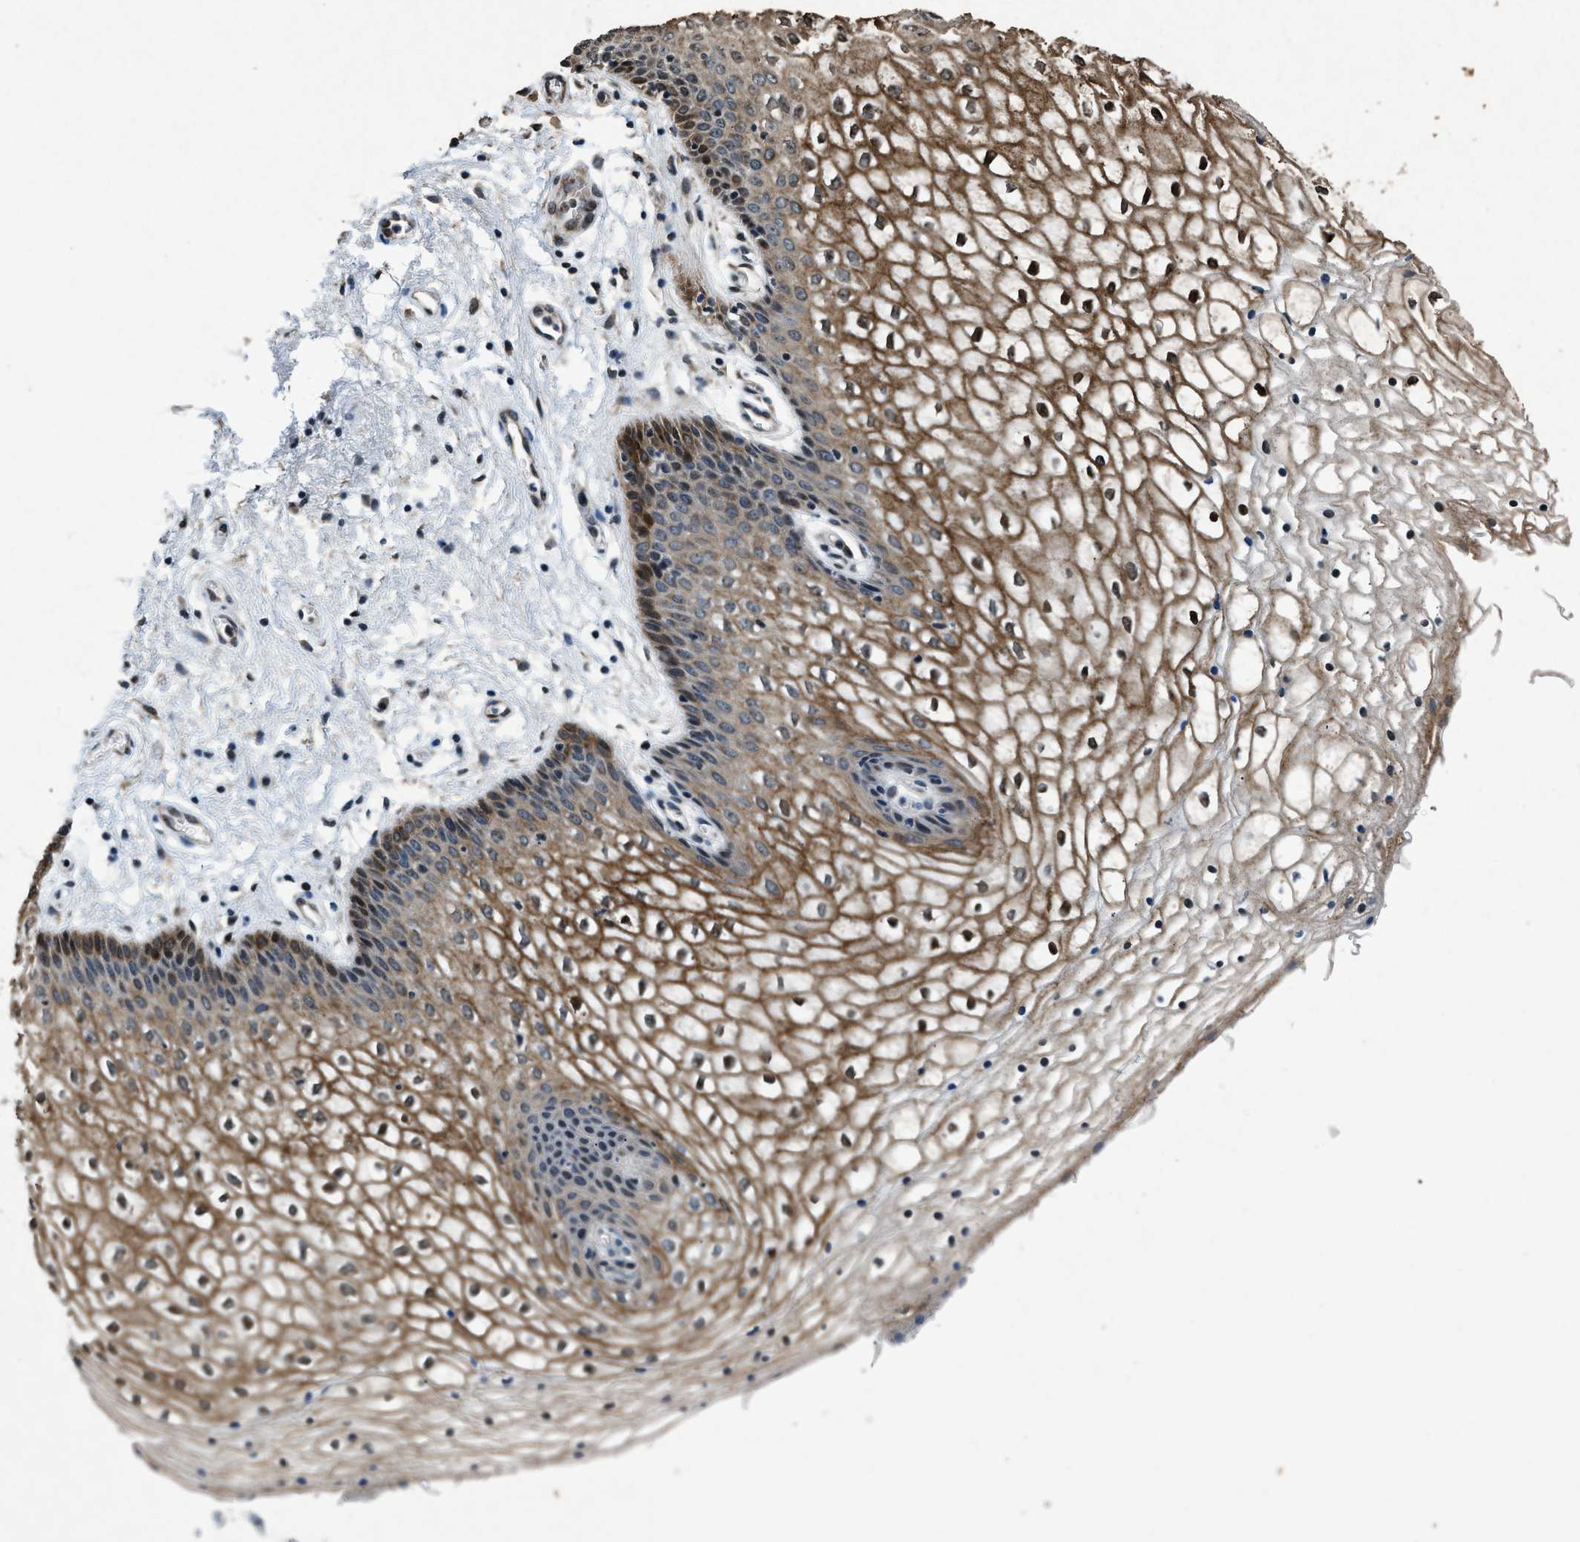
{"staining": {"intensity": "moderate", "quantity": "25%-75%", "location": "cytoplasmic/membranous,nuclear"}, "tissue": "vagina", "cell_type": "Squamous epithelial cells", "image_type": "normal", "snomed": [{"axis": "morphology", "description": "Normal tissue, NOS"}, {"axis": "topography", "description": "Vagina"}], "caption": "The micrograph shows staining of normal vagina, revealing moderate cytoplasmic/membranous,nuclear protein expression (brown color) within squamous epithelial cells.", "gene": "PHLDA1", "patient": {"sex": "female", "age": 34}}